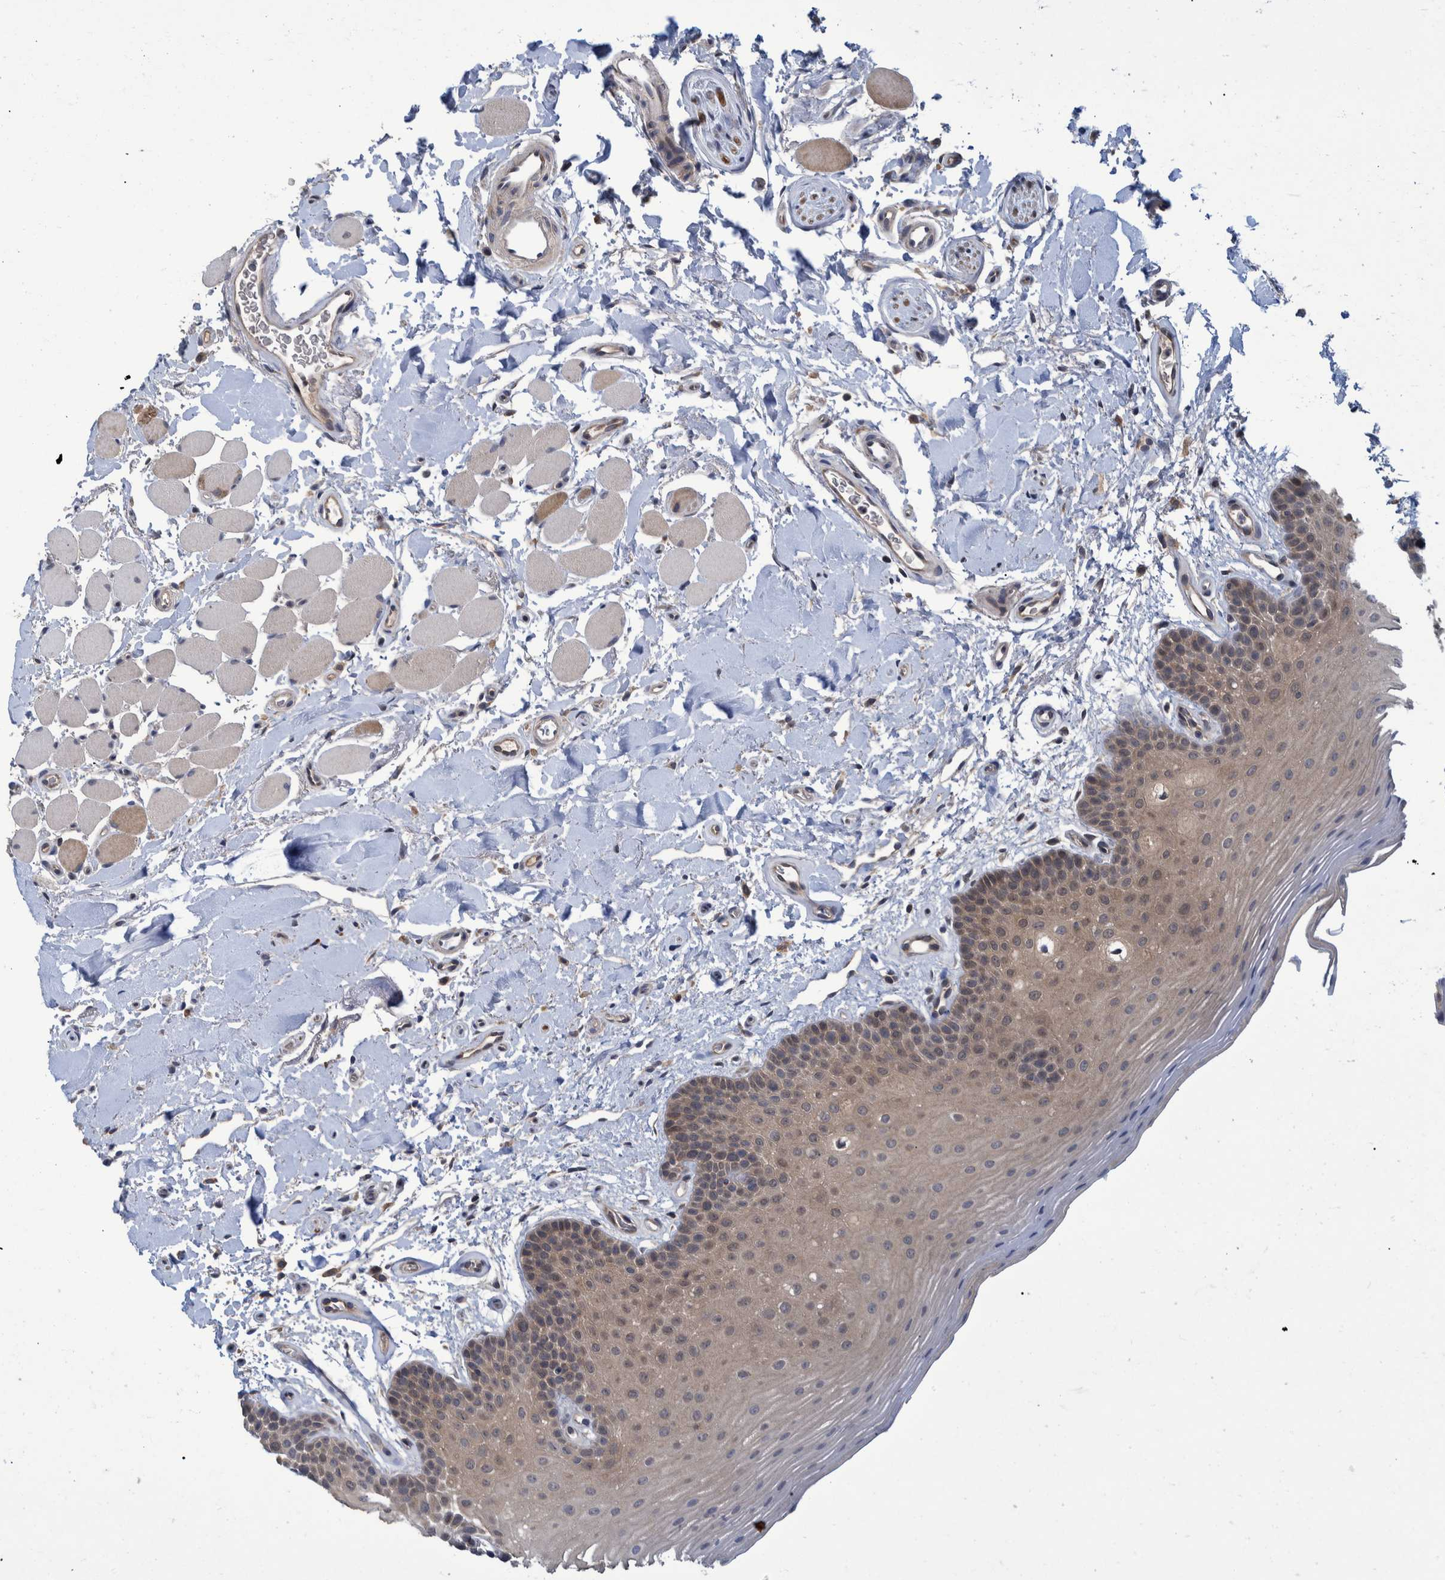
{"staining": {"intensity": "weak", "quantity": "25%-75%", "location": "cytoplasmic/membranous"}, "tissue": "oral mucosa", "cell_type": "Squamous epithelial cells", "image_type": "normal", "snomed": [{"axis": "morphology", "description": "Normal tissue, NOS"}, {"axis": "topography", "description": "Oral tissue"}], "caption": "Weak cytoplasmic/membranous staining is present in about 25%-75% of squamous epithelial cells in unremarkable oral mucosa.", "gene": "PCYT2", "patient": {"sex": "male", "age": 62}}